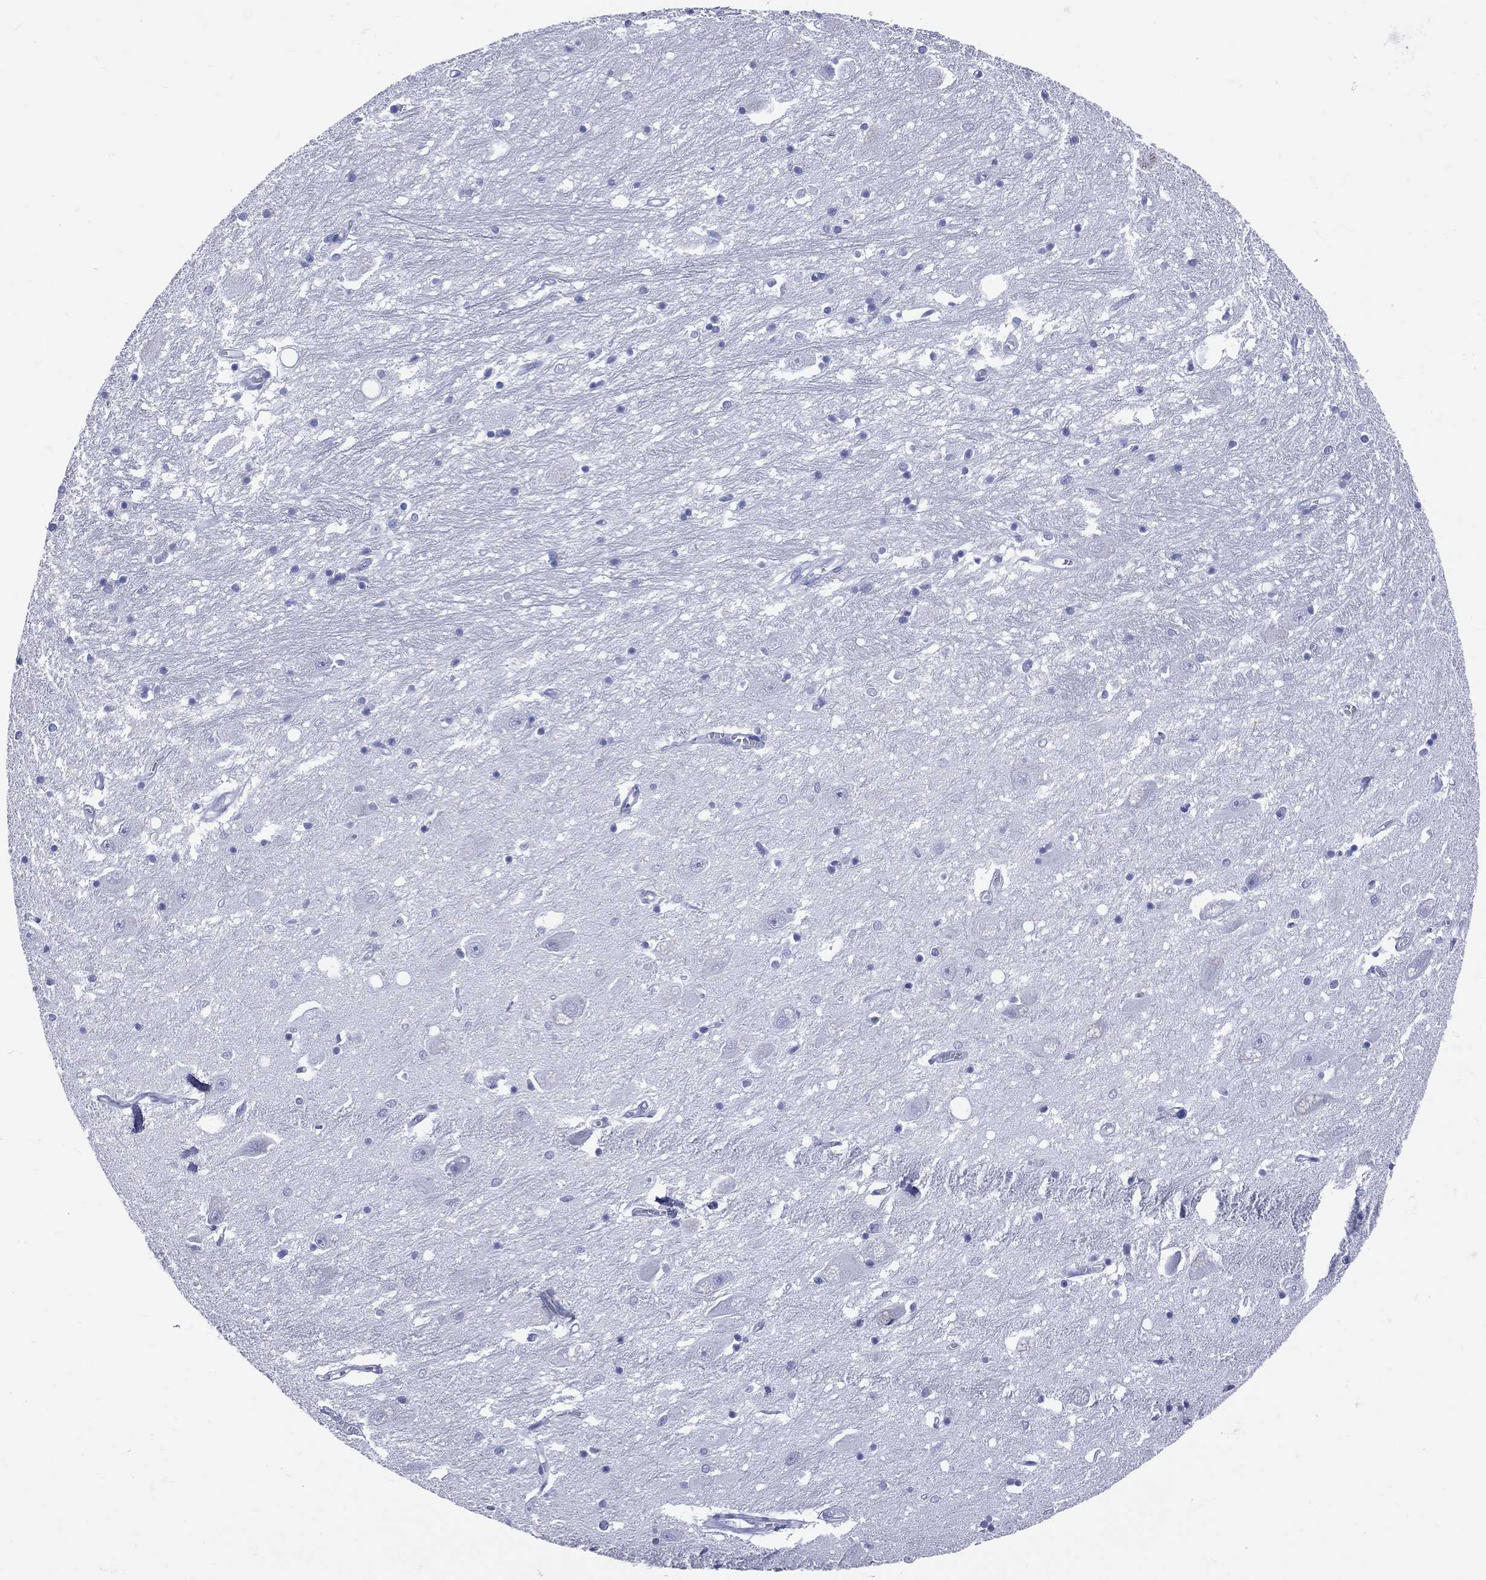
{"staining": {"intensity": "negative", "quantity": "none", "location": "none"}, "tissue": "caudate", "cell_type": "Glial cells", "image_type": "normal", "snomed": [{"axis": "morphology", "description": "Normal tissue, NOS"}, {"axis": "topography", "description": "Lateral ventricle wall"}], "caption": "This is an immunohistochemistry (IHC) image of unremarkable caudate. There is no positivity in glial cells.", "gene": "CYLC1", "patient": {"sex": "male", "age": 54}}